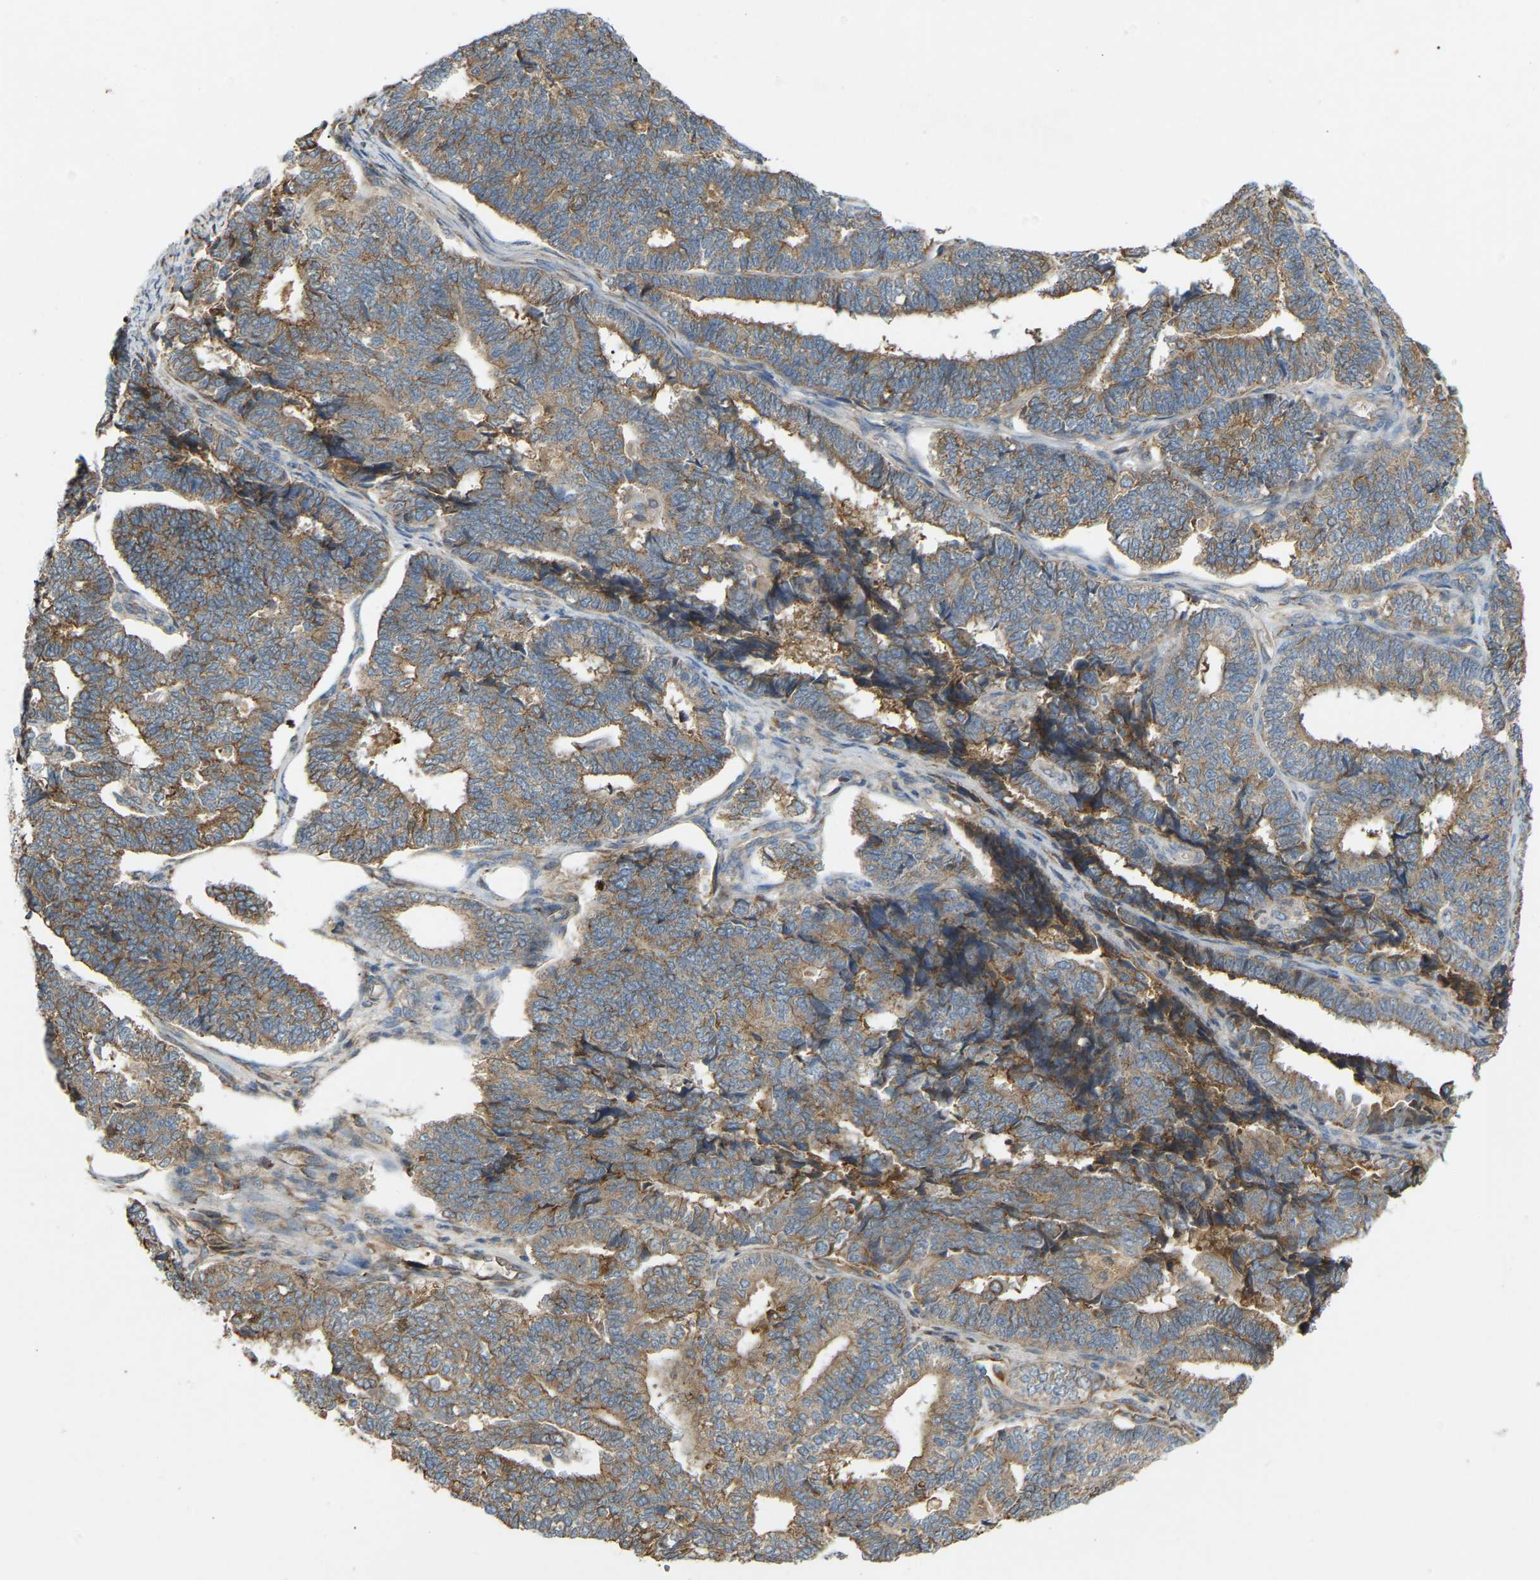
{"staining": {"intensity": "weak", "quantity": "25%-75%", "location": "cytoplasmic/membranous"}, "tissue": "endometrial cancer", "cell_type": "Tumor cells", "image_type": "cancer", "snomed": [{"axis": "morphology", "description": "Adenocarcinoma, NOS"}, {"axis": "topography", "description": "Endometrium"}], "caption": "An IHC histopathology image of tumor tissue is shown. Protein staining in brown highlights weak cytoplasmic/membranous positivity in endometrial cancer within tumor cells.", "gene": "PTCD1", "patient": {"sex": "female", "age": 70}}